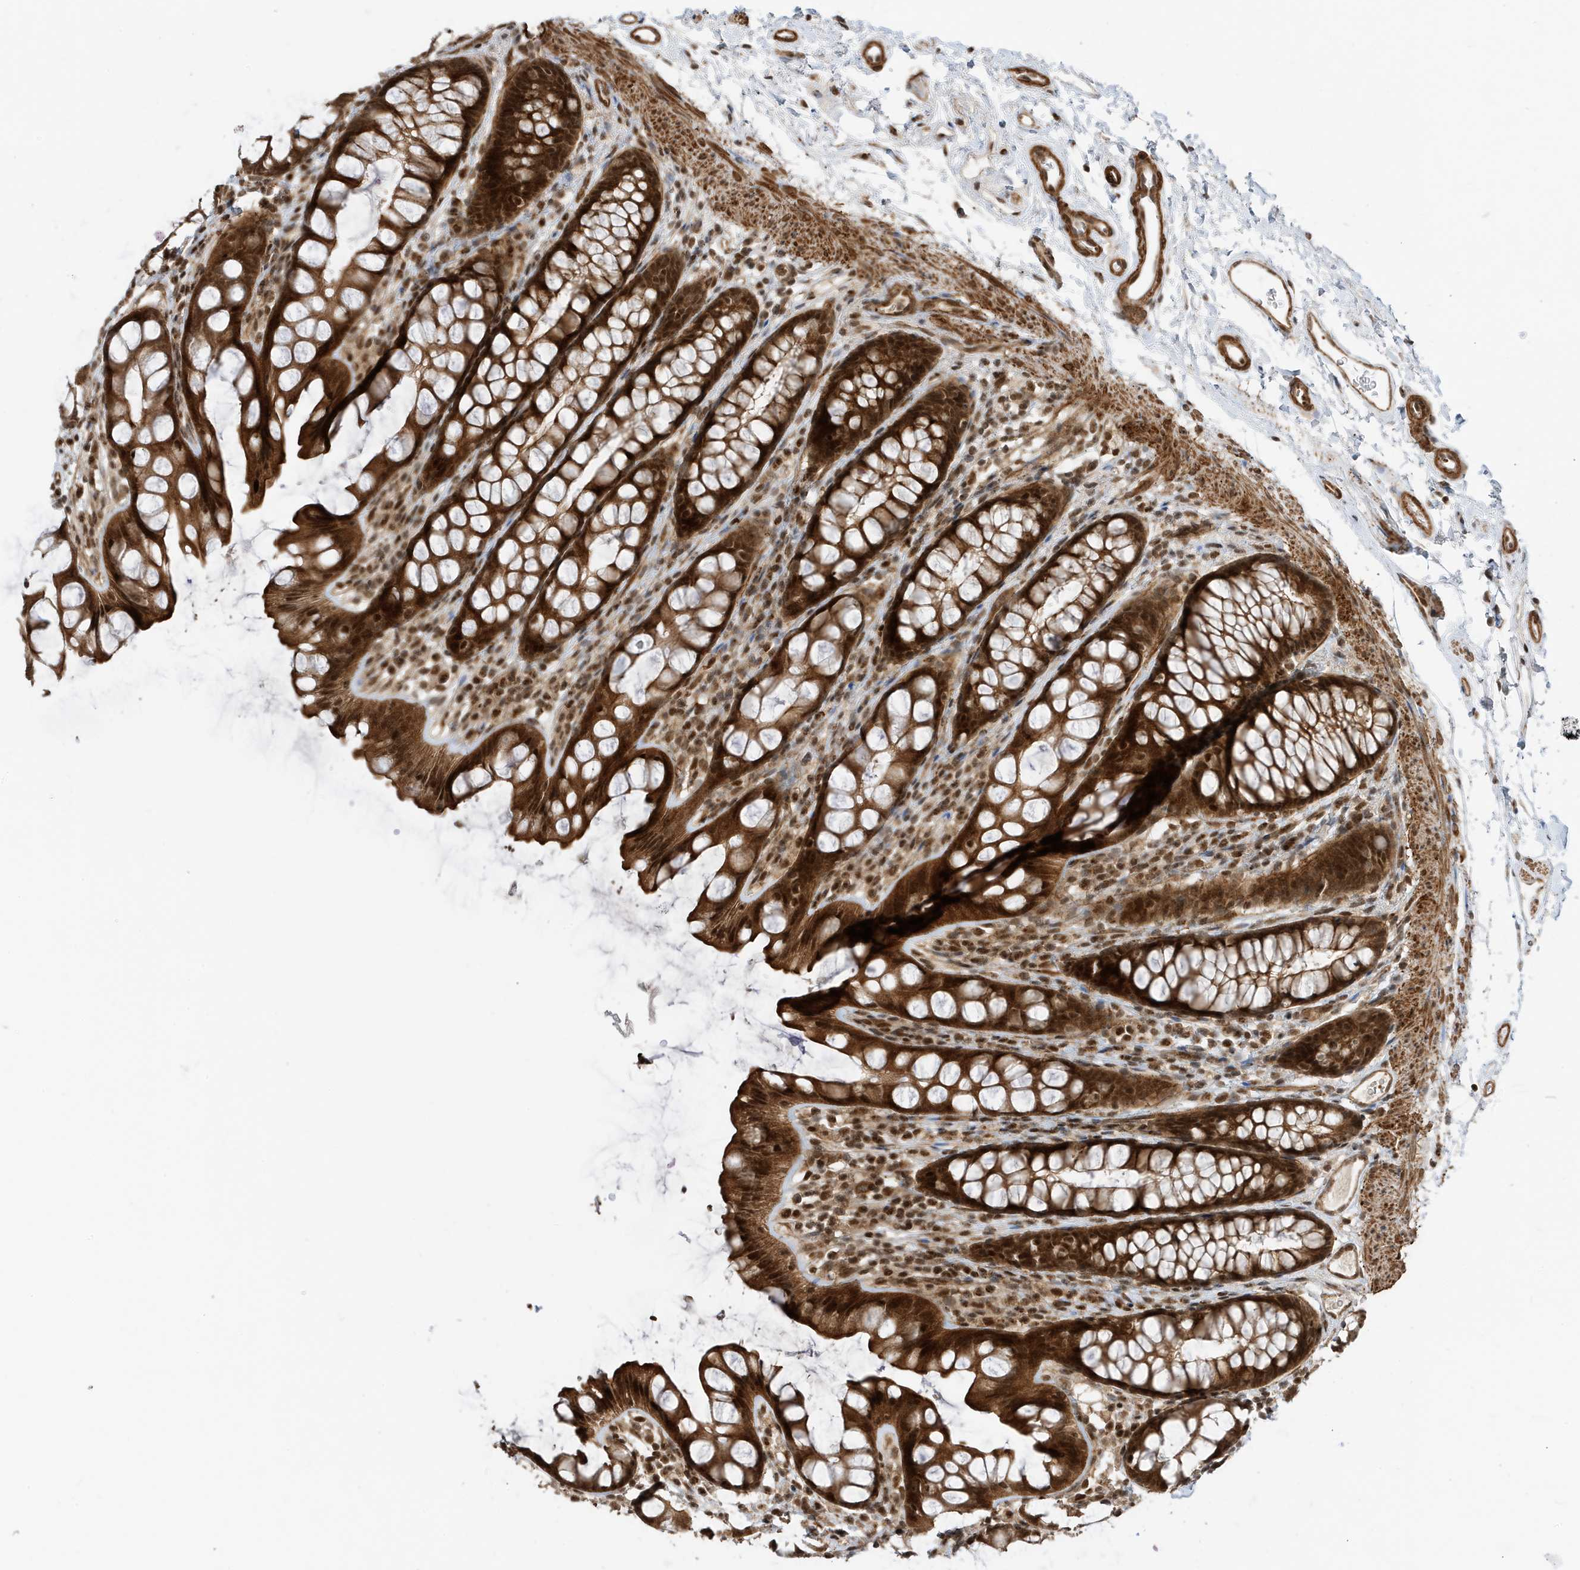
{"staining": {"intensity": "strong", "quantity": ">75%", "location": "cytoplasmic/membranous,nuclear"}, "tissue": "rectum", "cell_type": "Glandular cells", "image_type": "normal", "snomed": [{"axis": "morphology", "description": "Normal tissue, NOS"}, {"axis": "topography", "description": "Rectum"}], "caption": "An immunohistochemistry histopathology image of normal tissue is shown. Protein staining in brown labels strong cytoplasmic/membranous,nuclear positivity in rectum within glandular cells. (DAB = brown stain, brightfield microscopy at high magnification).", "gene": "MAST3", "patient": {"sex": "female", "age": 65}}